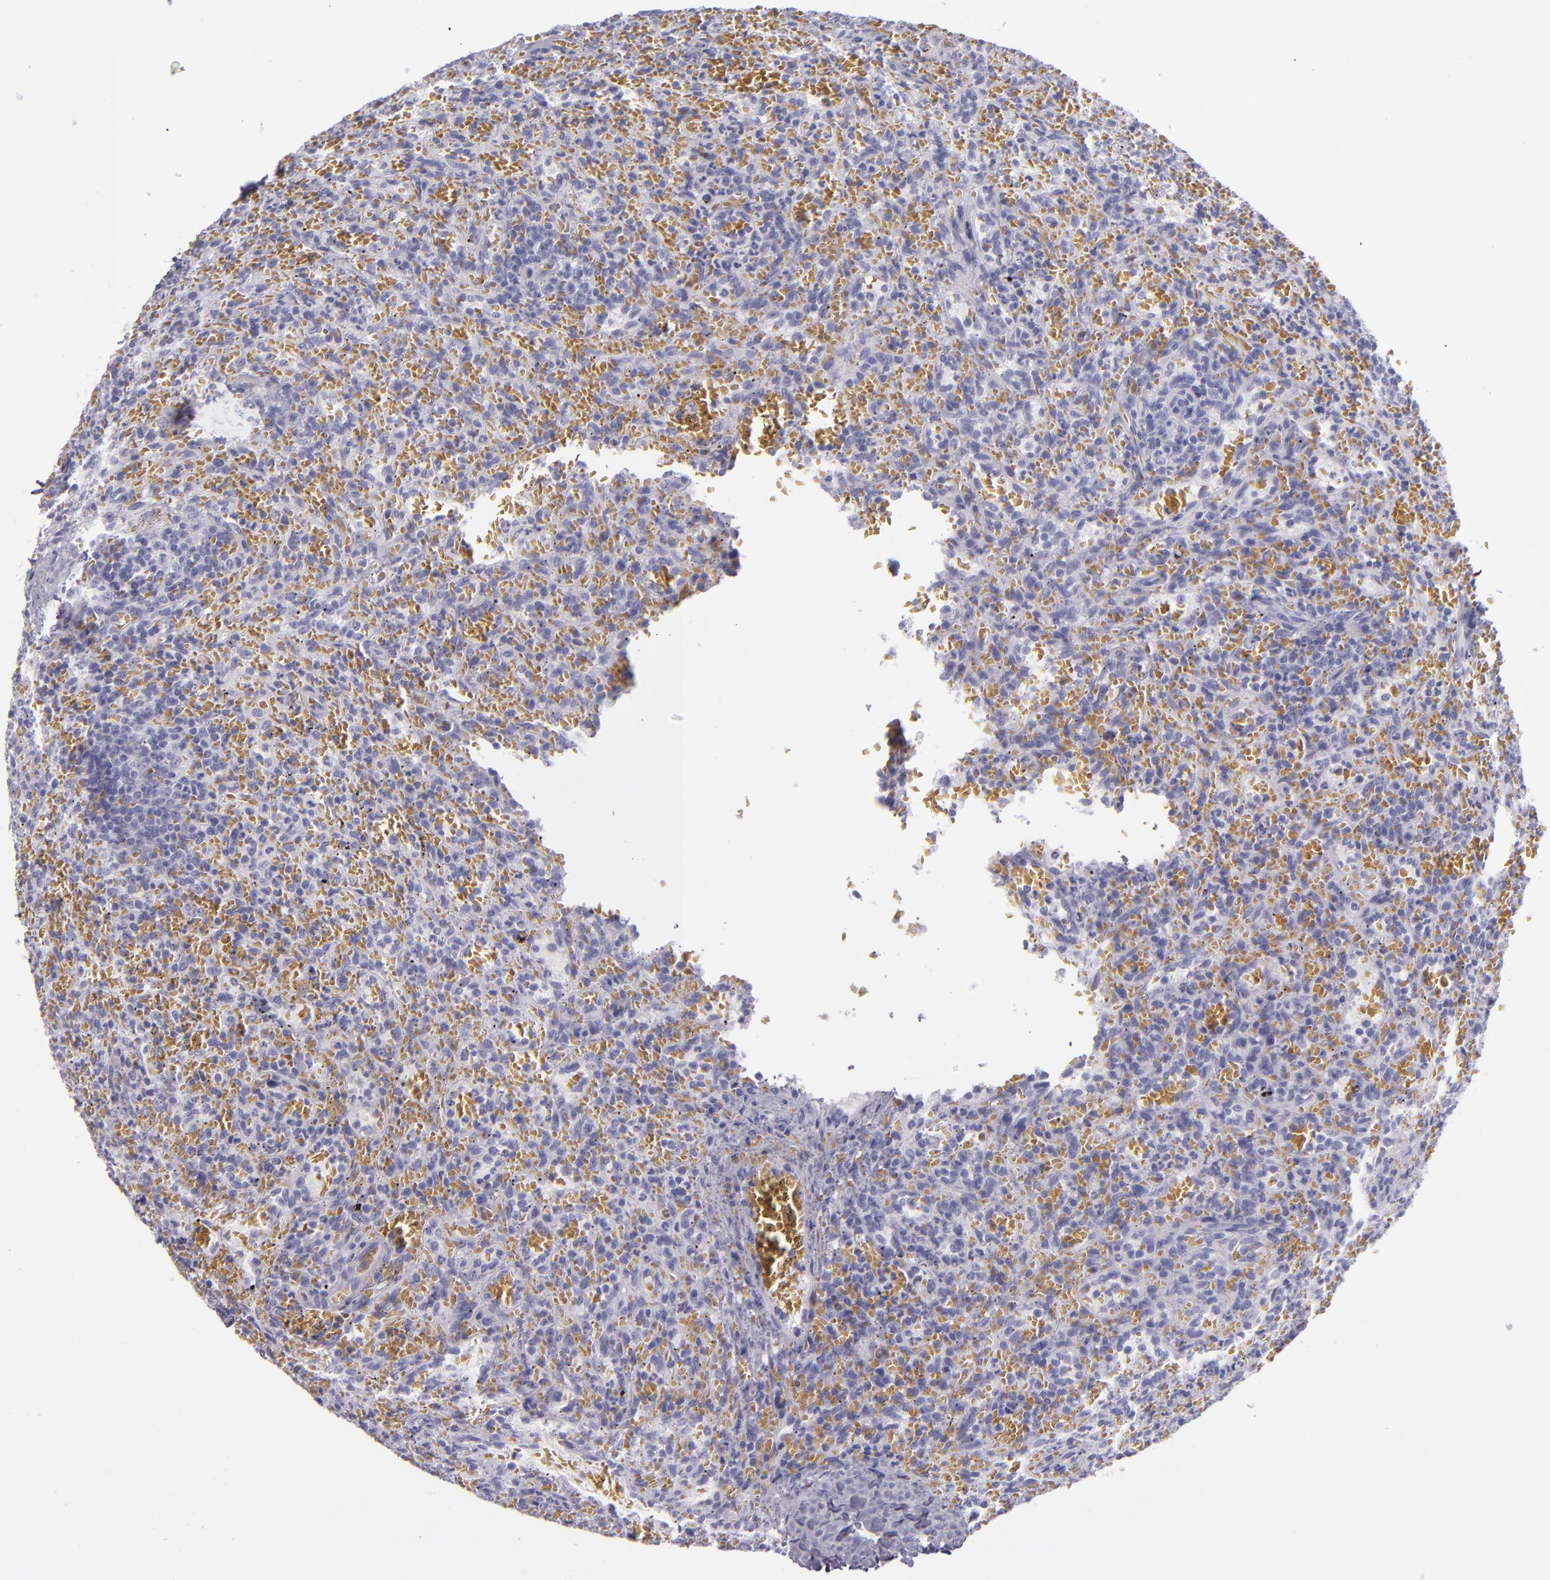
{"staining": {"intensity": "negative", "quantity": "none", "location": "none"}, "tissue": "lymphoma", "cell_type": "Tumor cells", "image_type": "cancer", "snomed": [{"axis": "morphology", "description": "Malignant lymphoma, non-Hodgkin's type, Low grade"}, {"axis": "topography", "description": "Spleen"}], "caption": "Immunohistochemistry (IHC) histopathology image of human malignant lymphoma, non-Hodgkin's type (low-grade) stained for a protein (brown), which exhibits no staining in tumor cells.", "gene": "CR2", "patient": {"sex": "female", "age": 64}}